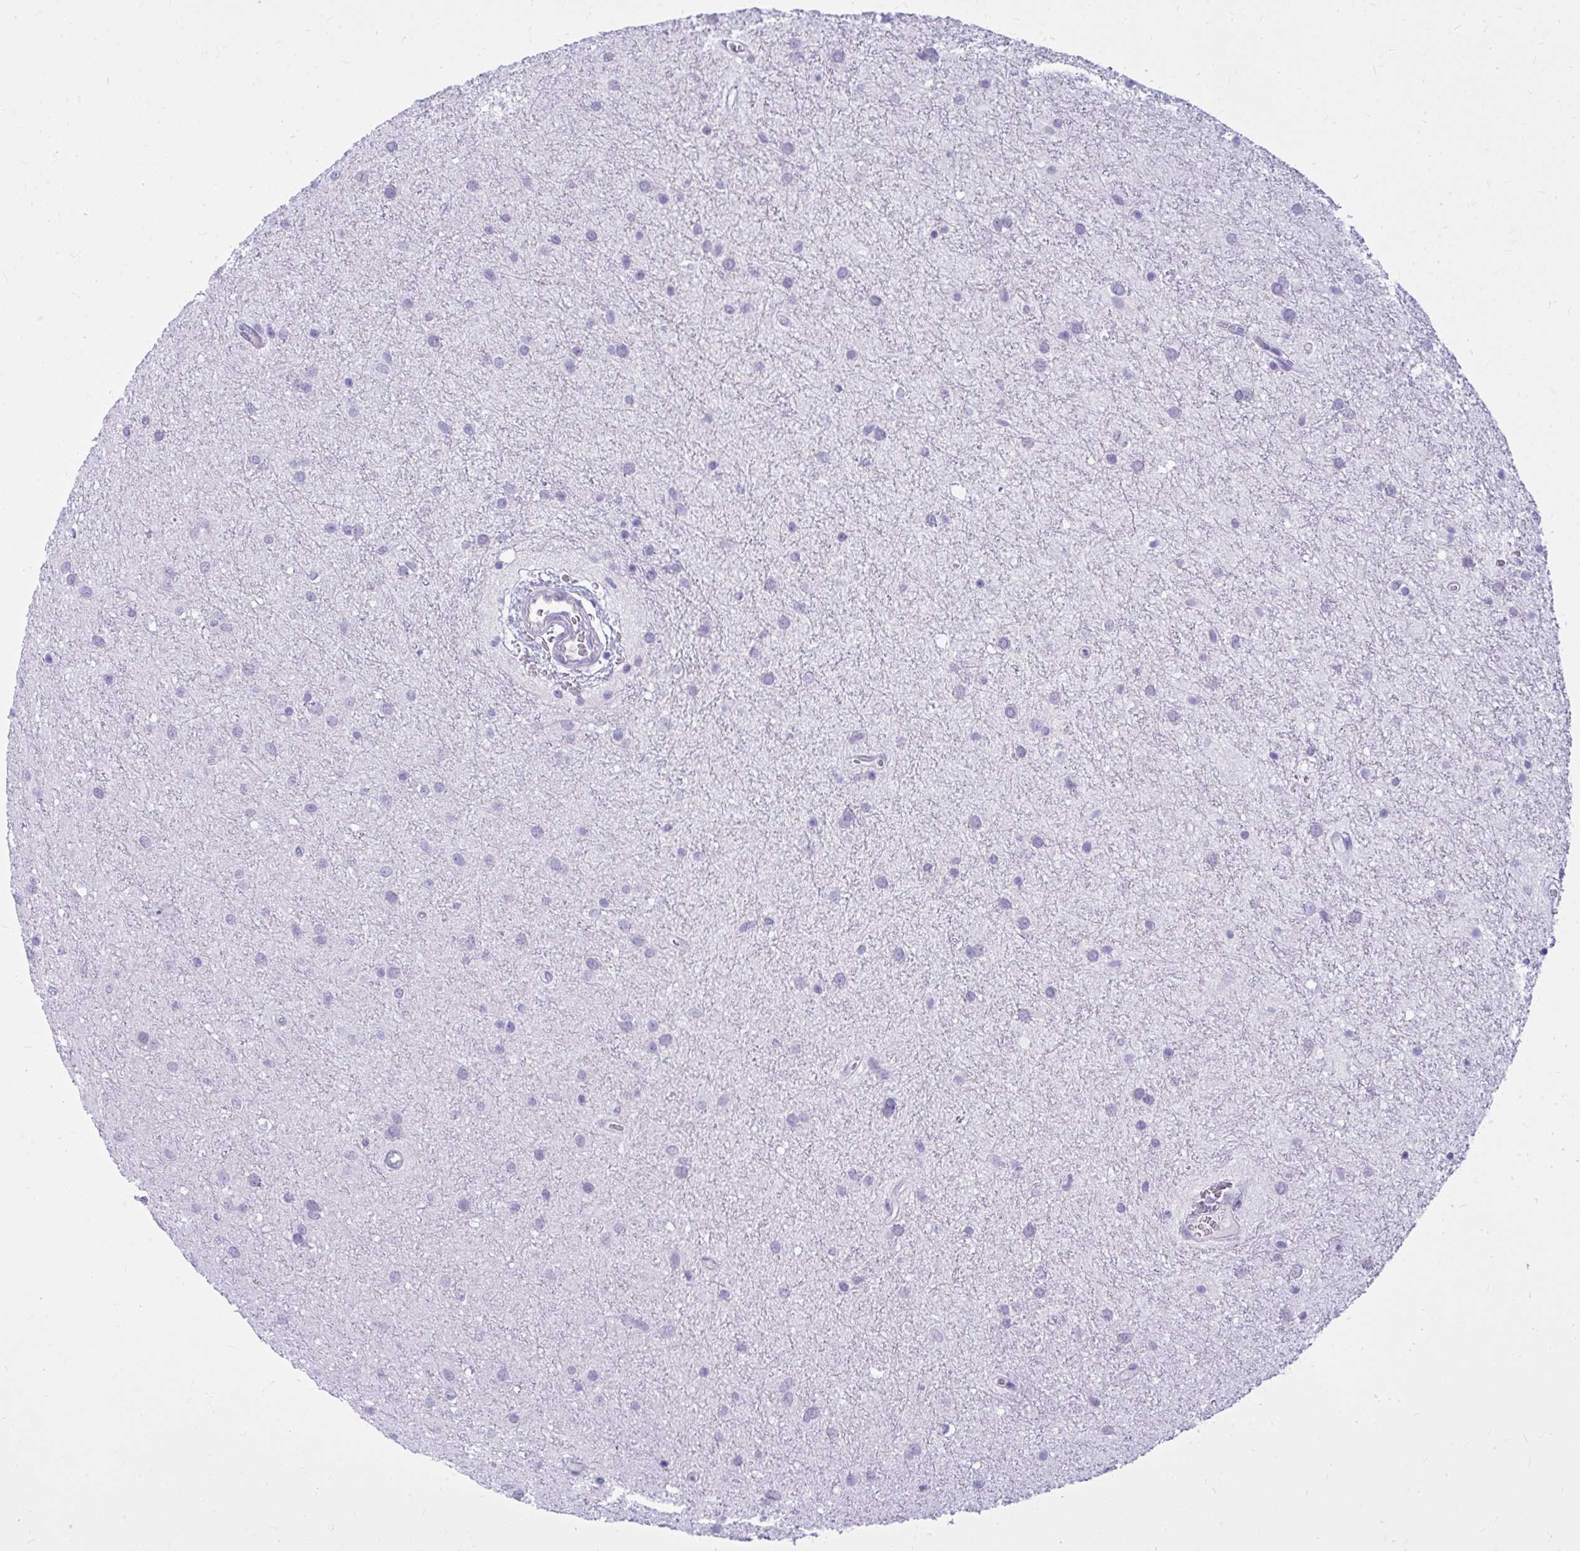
{"staining": {"intensity": "negative", "quantity": "none", "location": "none"}, "tissue": "glioma", "cell_type": "Tumor cells", "image_type": "cancer", "snomed": [{"axis": "morphology", "description": "Glioma, malignant, Low grade"}, {"axis": "topography", "description": "Cerebellum"}], "caption": "Histopathology image shows no protein staining in tumor cells of malignant glioma (low-grade) tissue.", "gene": "NNMT", "patient": {"sex": "female", "age": 5}}